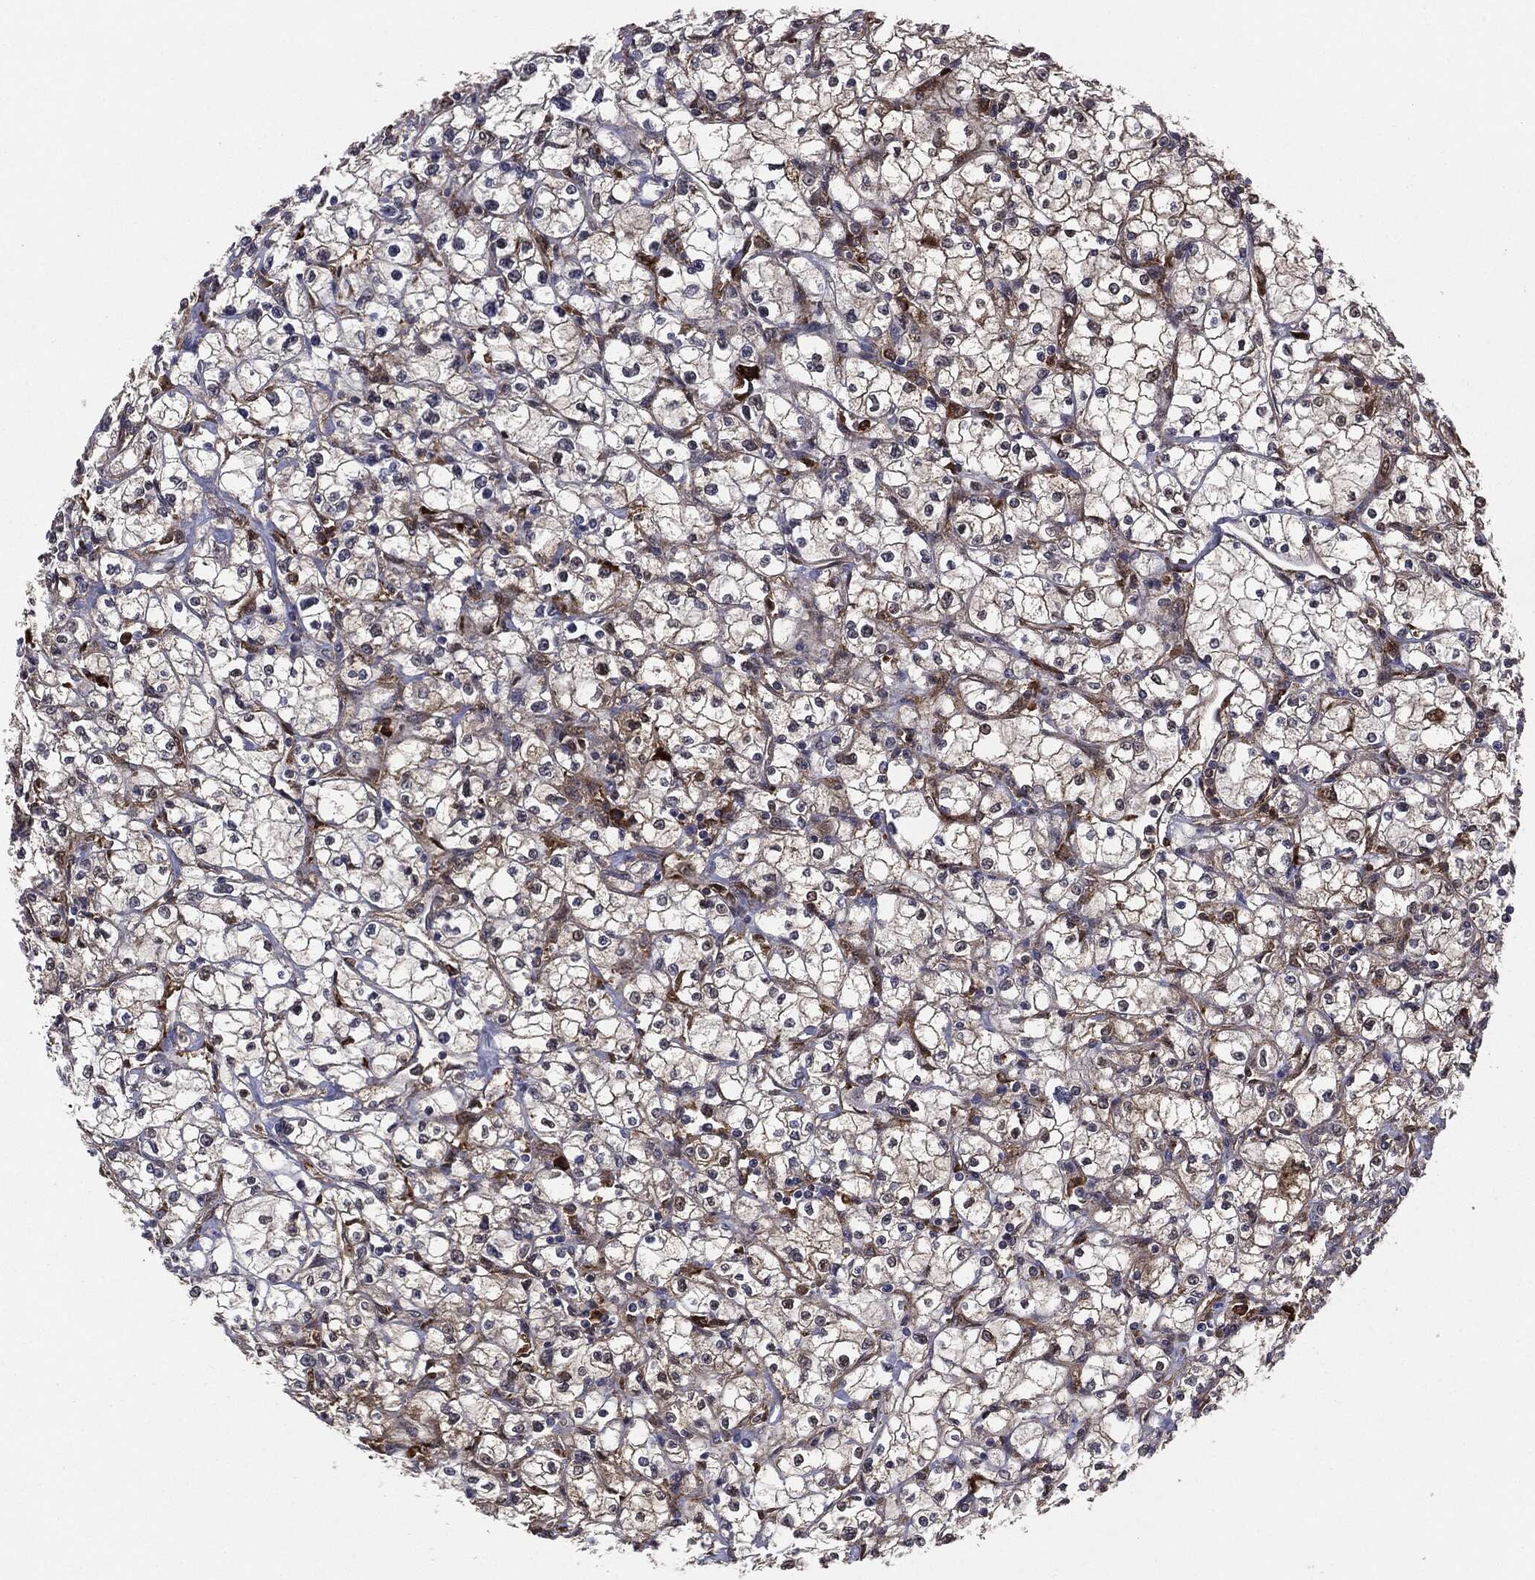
{"staining": {"intensity": "moderate", "quantity": "25%-75%", "location": "cytoplasmic/membranous"}, "tissue": "renal cancer", "cell_type": "Tumor cells", "image_type": "cancer", "snomed": [{"axis": "morphology", "description": "Adenocarcinoma, NOS"}, {"axis": "topography", "description": "Kidney"}], "caption": "Human adenocarcinoma (renal) stained with a brown dye reveals moderate cytoplasmic/membranous positive expression in approximately 25%-75% of tumor cells.", "gene": "NME1", "patient": {"sex": "male", "age": 67}}